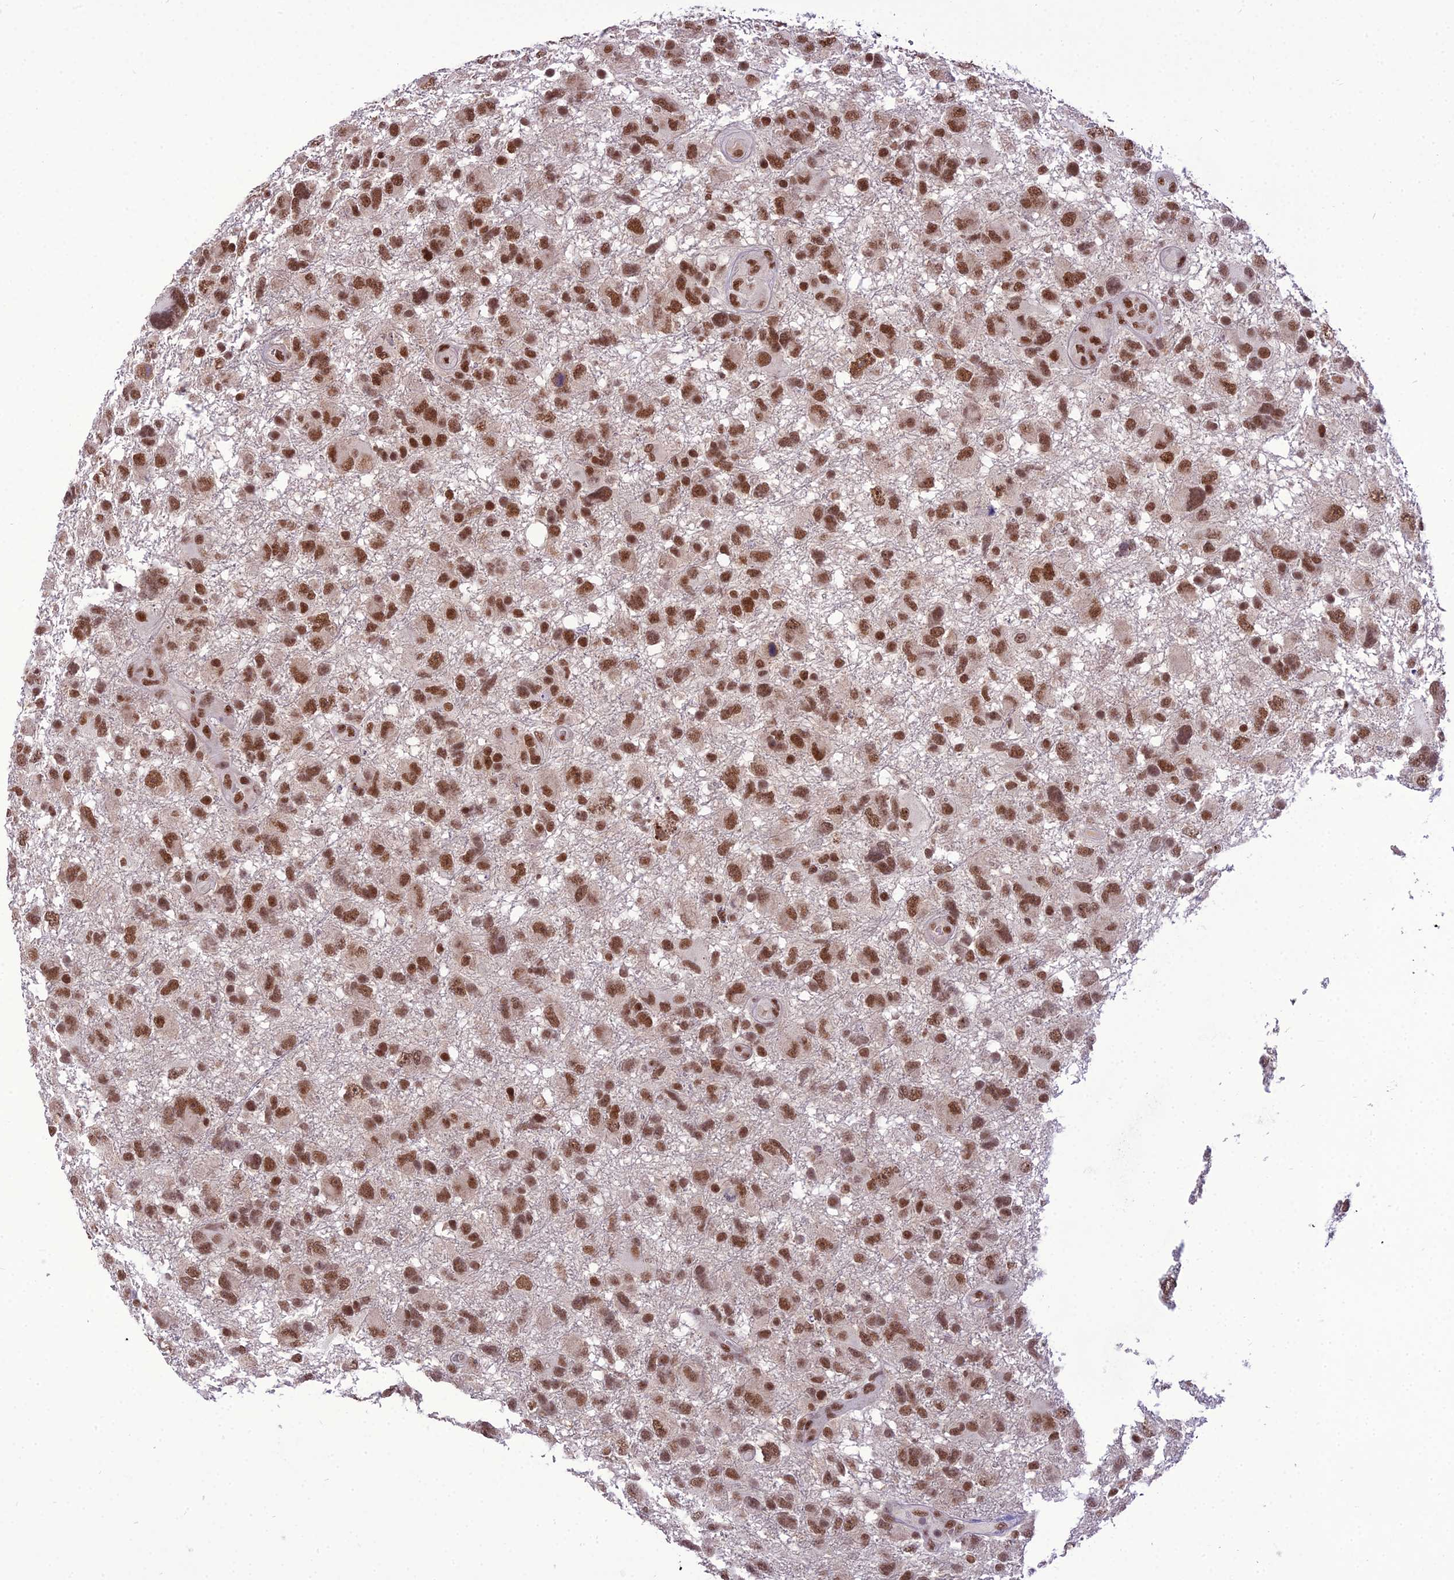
{"staining": {"intensity": "strong", "quantity": ">75%", "location": "nuclear"}, "tissue": "glioma", "cell_type": "Tumor cells", "image_type": "cancer", "snomed": [{"axis": "morphology", "description": "Glioma, malignant, High grade"}, {"axis": "topography", "description": "Brain"}], "caption": "The micrograph displays staining of glioma, revealing strong nuclear protein positivity (brown color) within tumor cells.", "gene": "SH3RF3", "patient": {"sex": "male", "age": 61}}